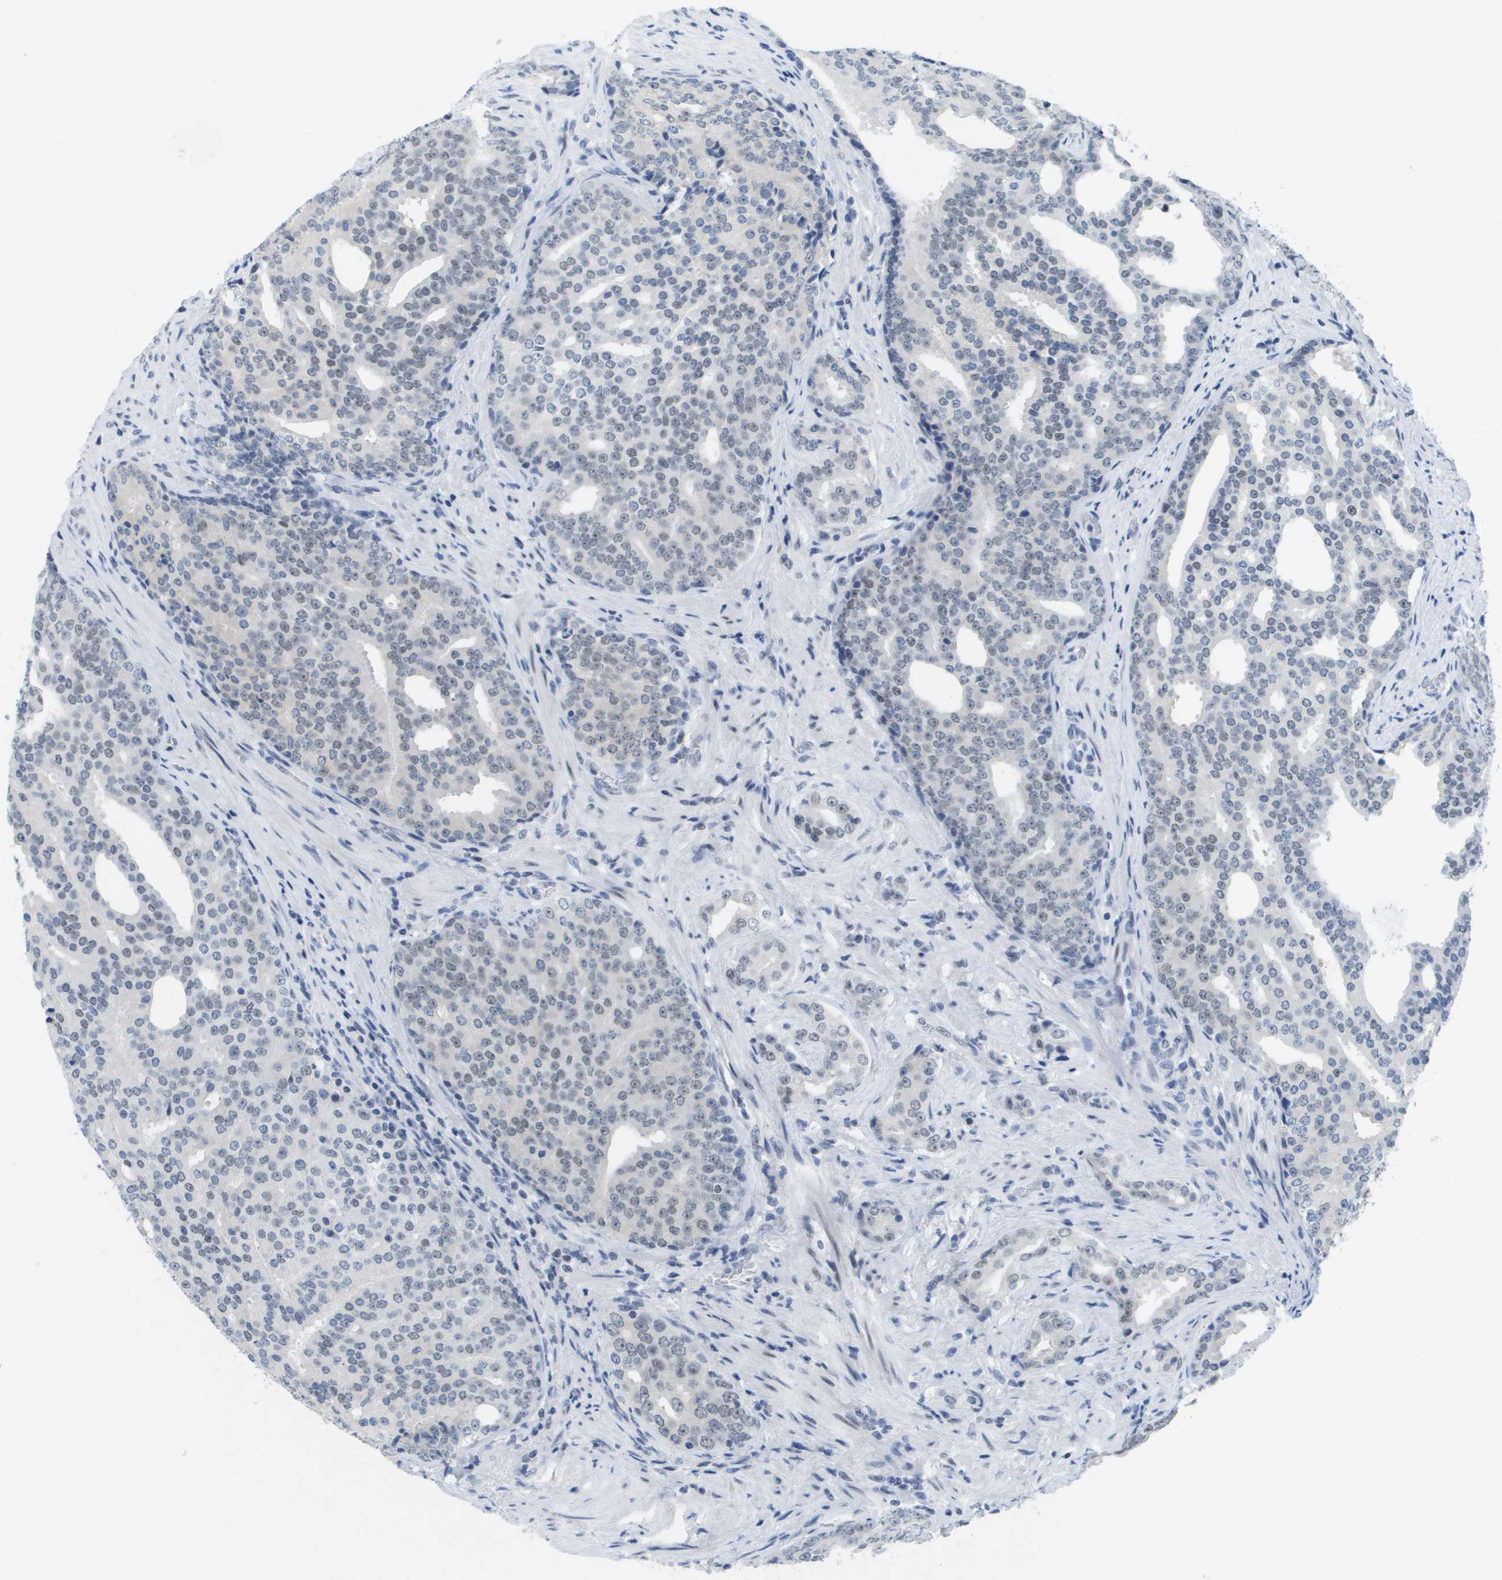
{"staining": {"intensity": "weak", "quantity": "<25%", "location": "nuclear"}, "tissue": "prostate cancer", "cell_type": "Tumor cells", "image_type": "cancer", "snomed": [{"axis": "morphology", "description": "Adenocarcinoma, High grade"}, {"axis": "topography", "description": "Prostate"}], "caption": "There is no significant expression in tumor cells of prostate cancer (adenocarcinoma (high-grade)).", "gene": "TP53RK", "patient": {"sex": "male", "age": 71}}